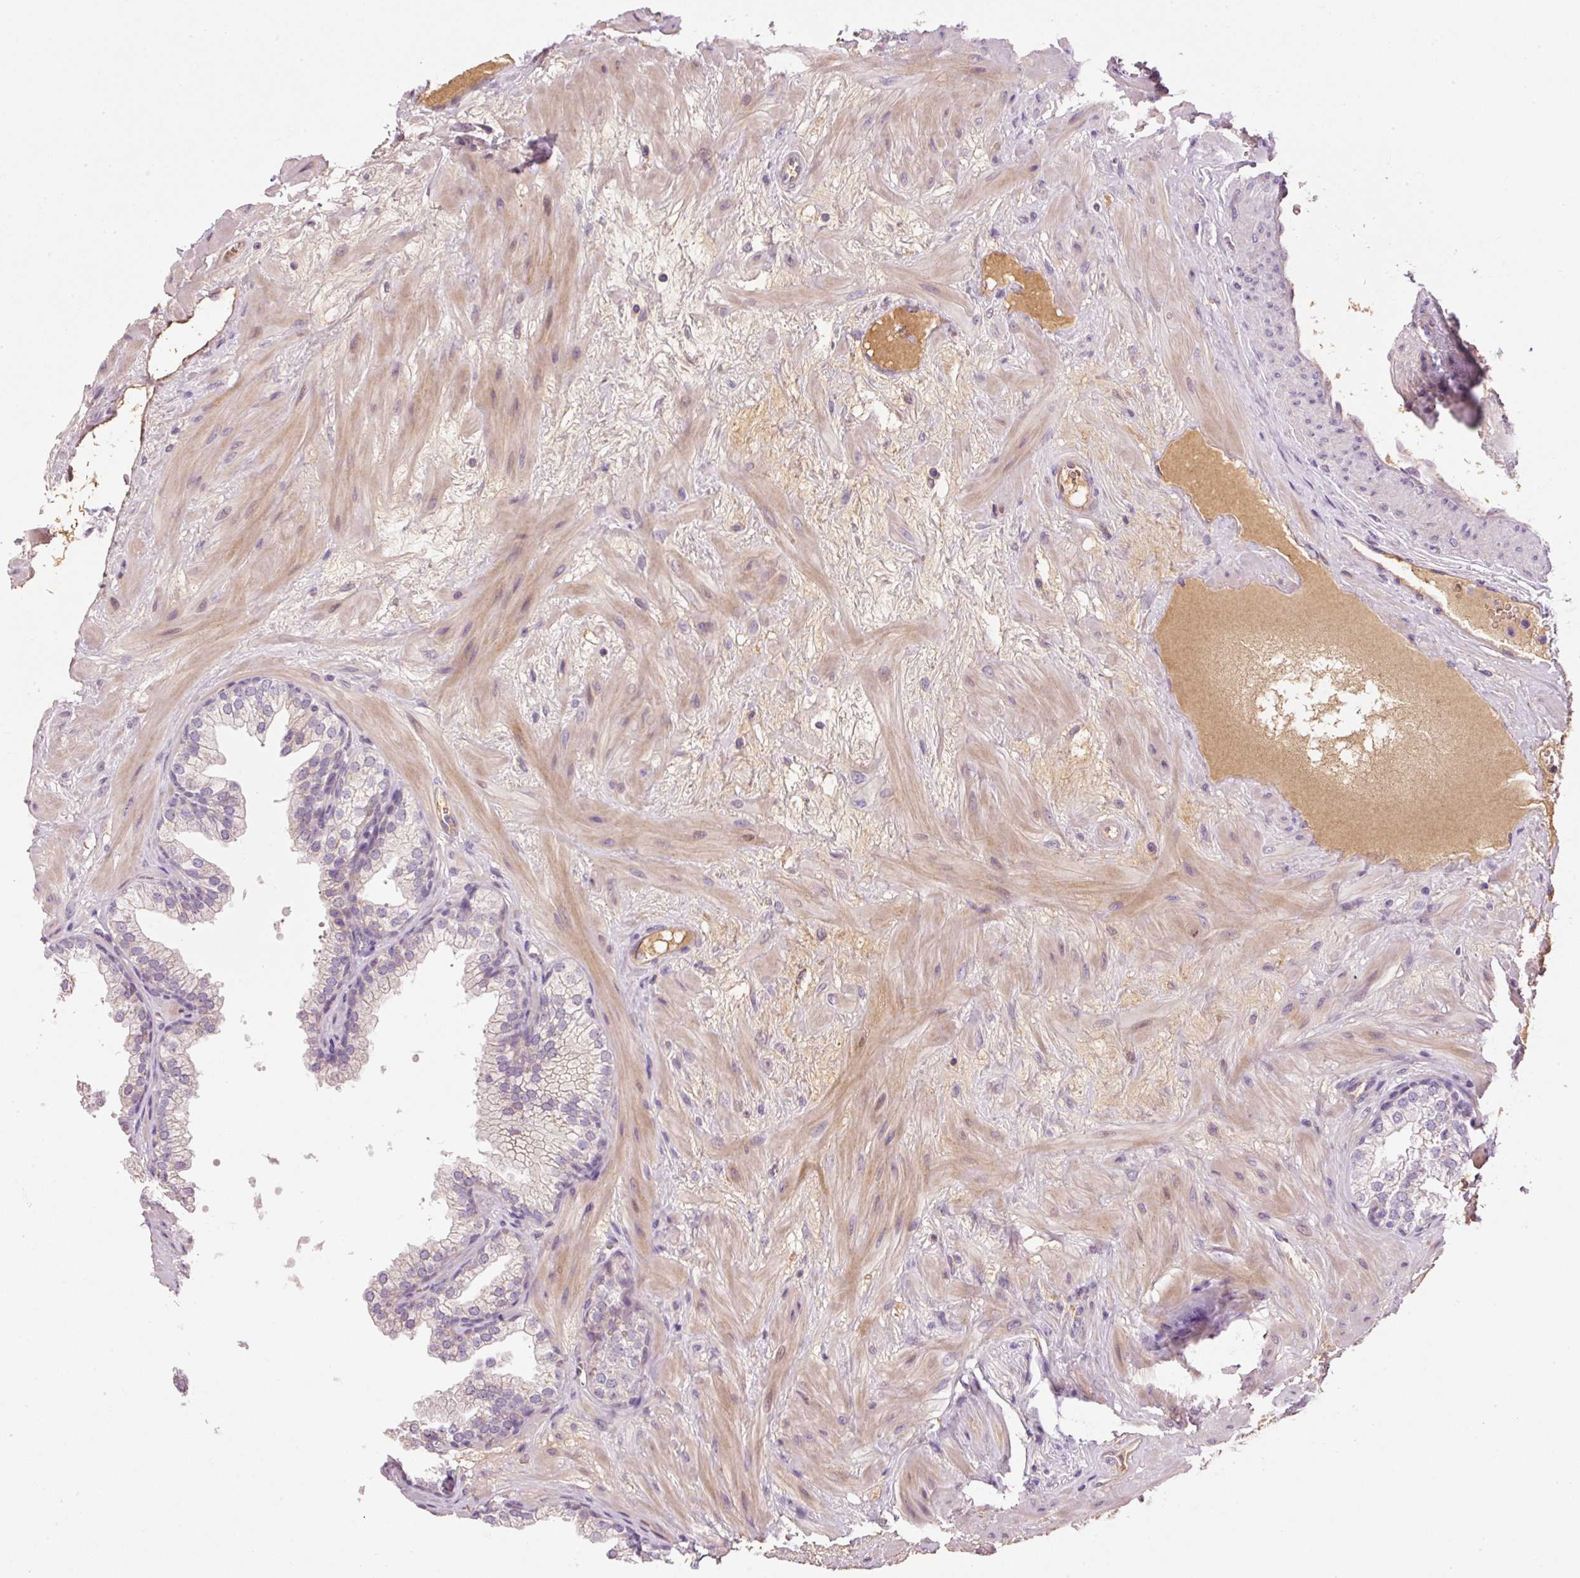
{"staining": {"intensity": "weak", "quantity": "<25%", "location": "cytoplasmic/membranous"}, "tissue": "prostate", "cell_type": "Glandular cells", "image_type": "normal", "snomed": [{"axis": "morphology", "description": "Normal tissue, NOS"}, {"axis": "topography", "description": "Prostate"}], "caption": "Immunohistochemistry (IHC) photomicrograph of benign prostate stained for a protein (brown), which displays no expression in glandular cells. (DAB (3,3'-diaminobenzidine) immunohistochemistry visualized using brightfield microscopy, high magnification).", "gene": "CMTM8", "patient": {"sex": "male", "age": 37}}